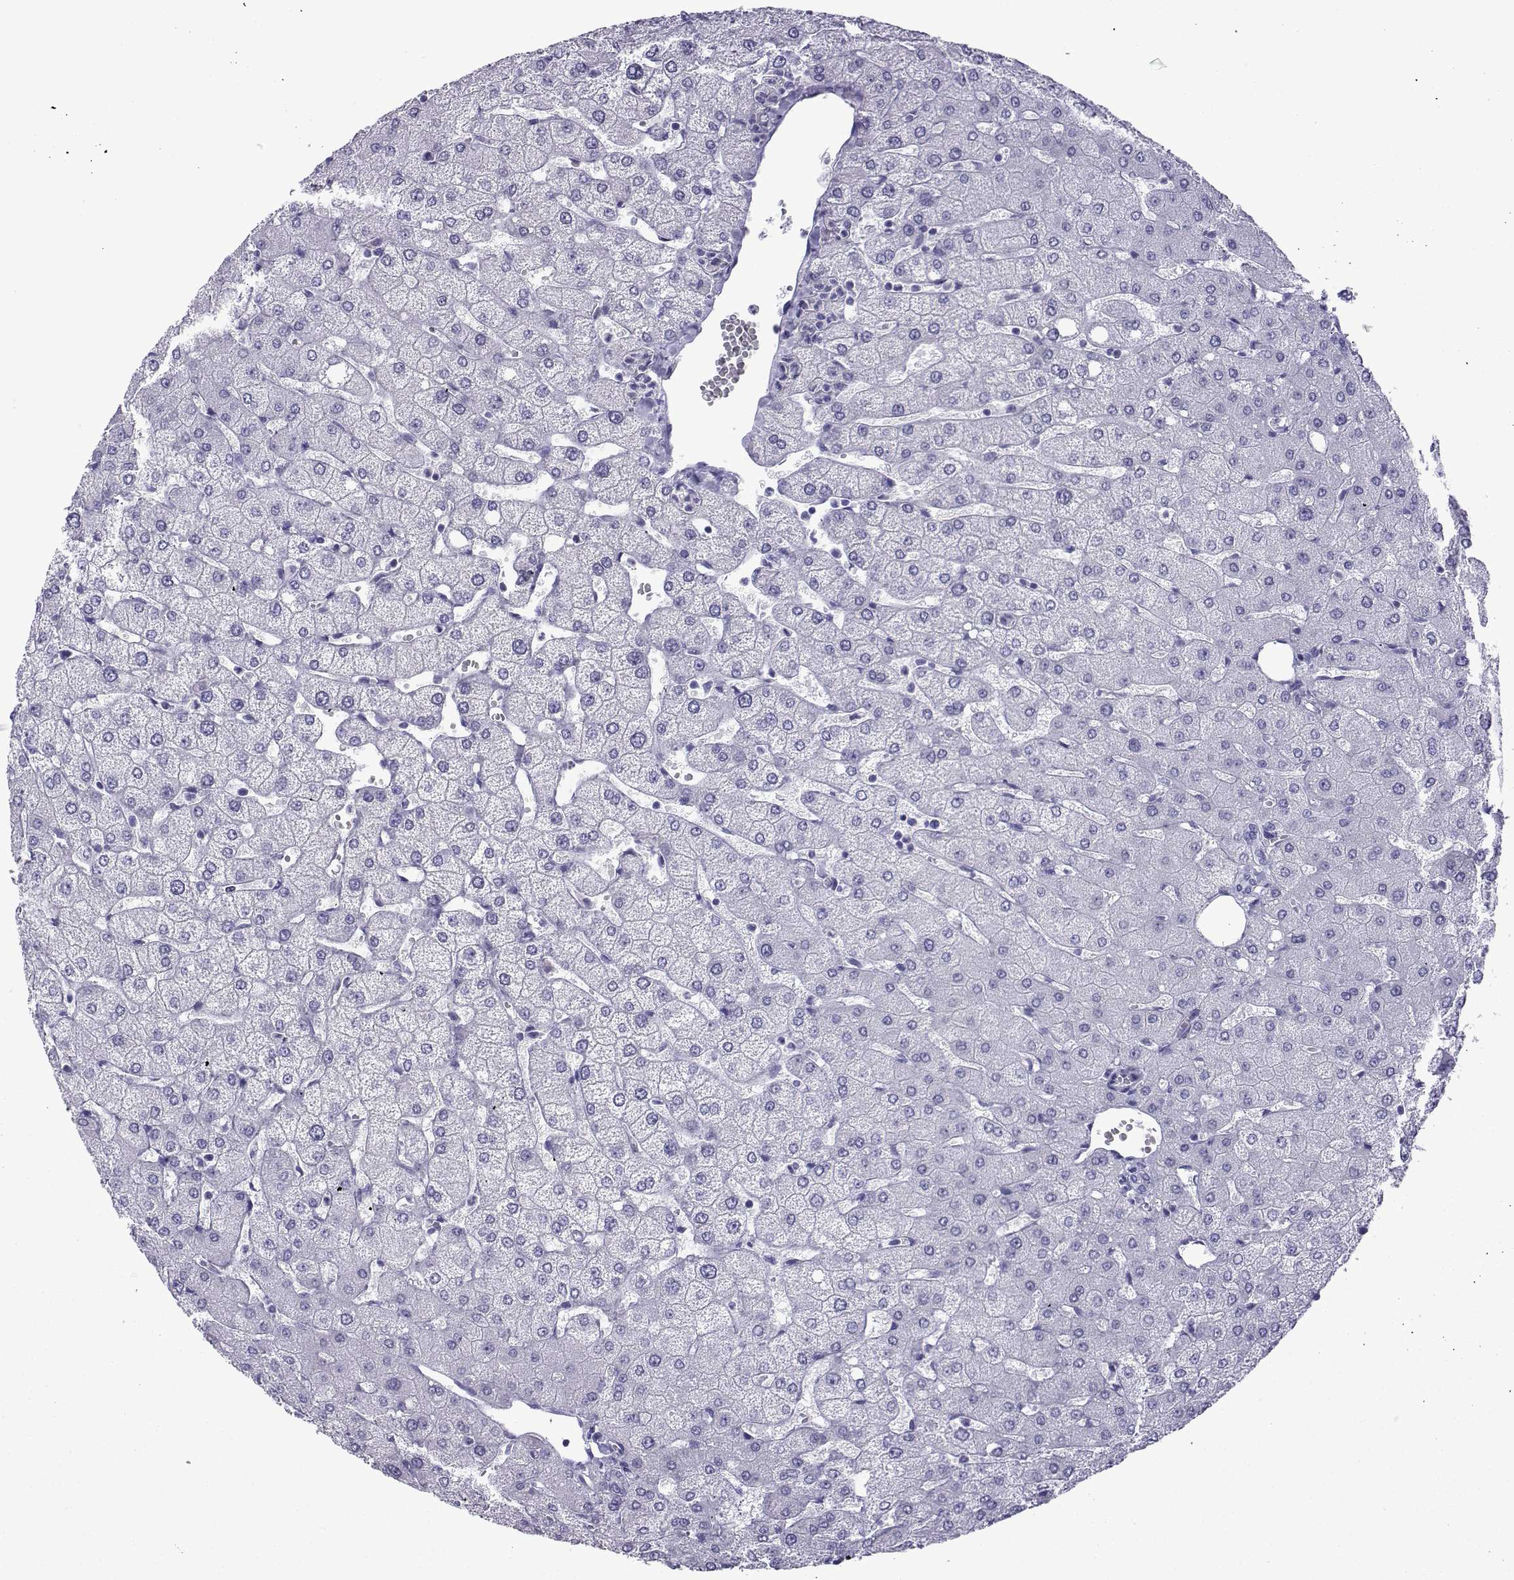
{"staining": {"intensity": "negative", "quantity": "none", "location": "none"}, "tissue": "liver", "cell_type": "Cholangiocytes", "image_type": "normal", "snomed": [{"axis": "morphology", "description": "Normal tissue, NOS"}, {"axis": "topography", "description": "Liver"}], "caption": "Immunohistochemical staining of benign liver exhibits no significant expression in cholangiocytes.", "gene": "KCNF1", "patient": {"sex": "female", "age": 54}}